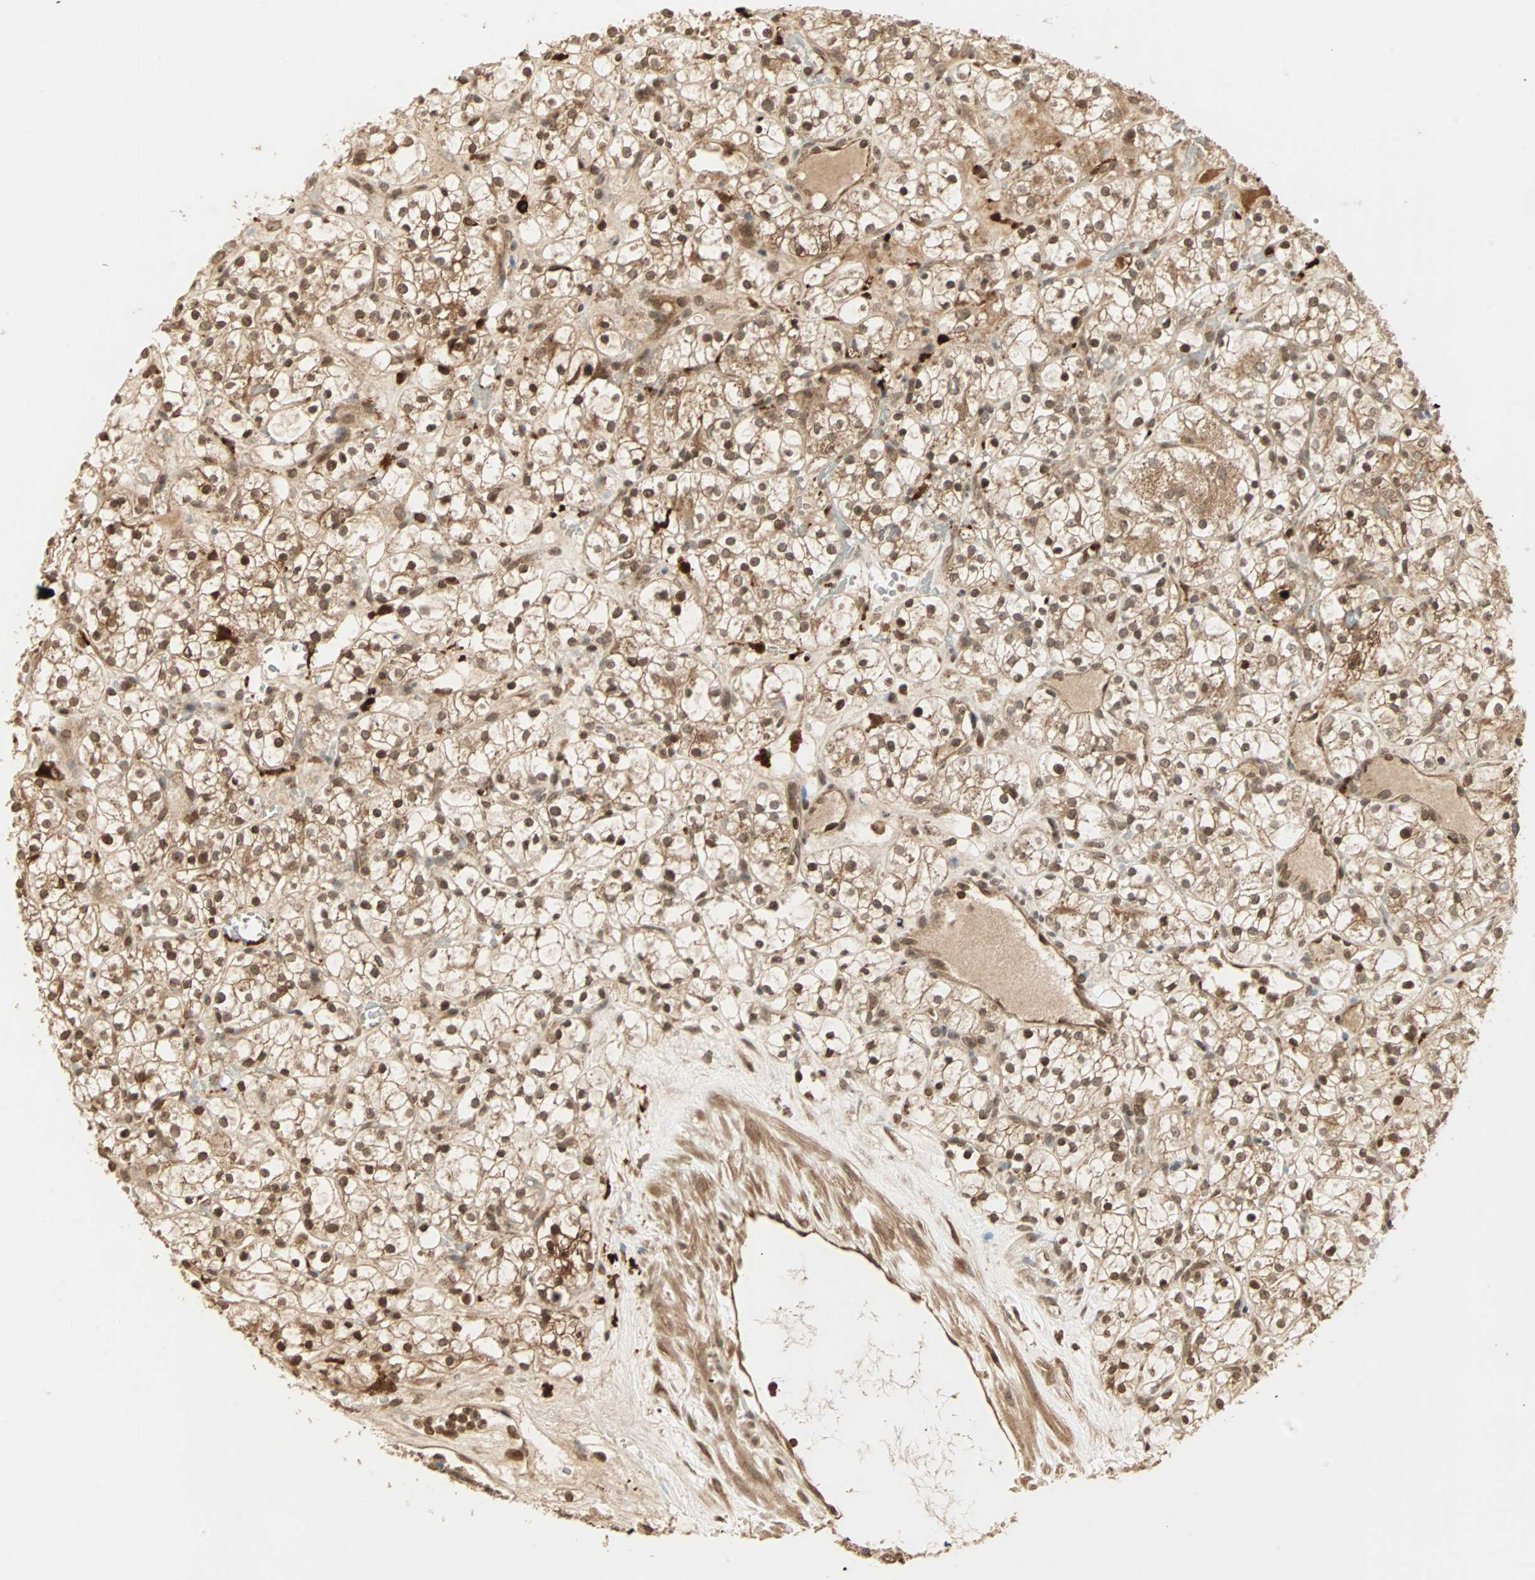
{"staining": {"intensity": "moderate", "quantity": ">75%", "location": "cytoplasmic/membranous,nuclear"}, "tissue": "renal cancer", "cell_type": "Tumor cells", "image_type": "cancer", "snomed": [{"axis": "morphology", "description": "Adenocarcinoma, NOS"}, {"axis": "topography", "description": "Kidney"}], "caption": "Immunohistochemical staining of renal cancer (adenocarcinoma) reveals moderate cytoplasmic/membranous and nuclear protein expression in approximately >75% of tumor cells. Nuclei are stained in blue.", "gene": "RFFL", "patient": {"sex": "female", "age": 60}}